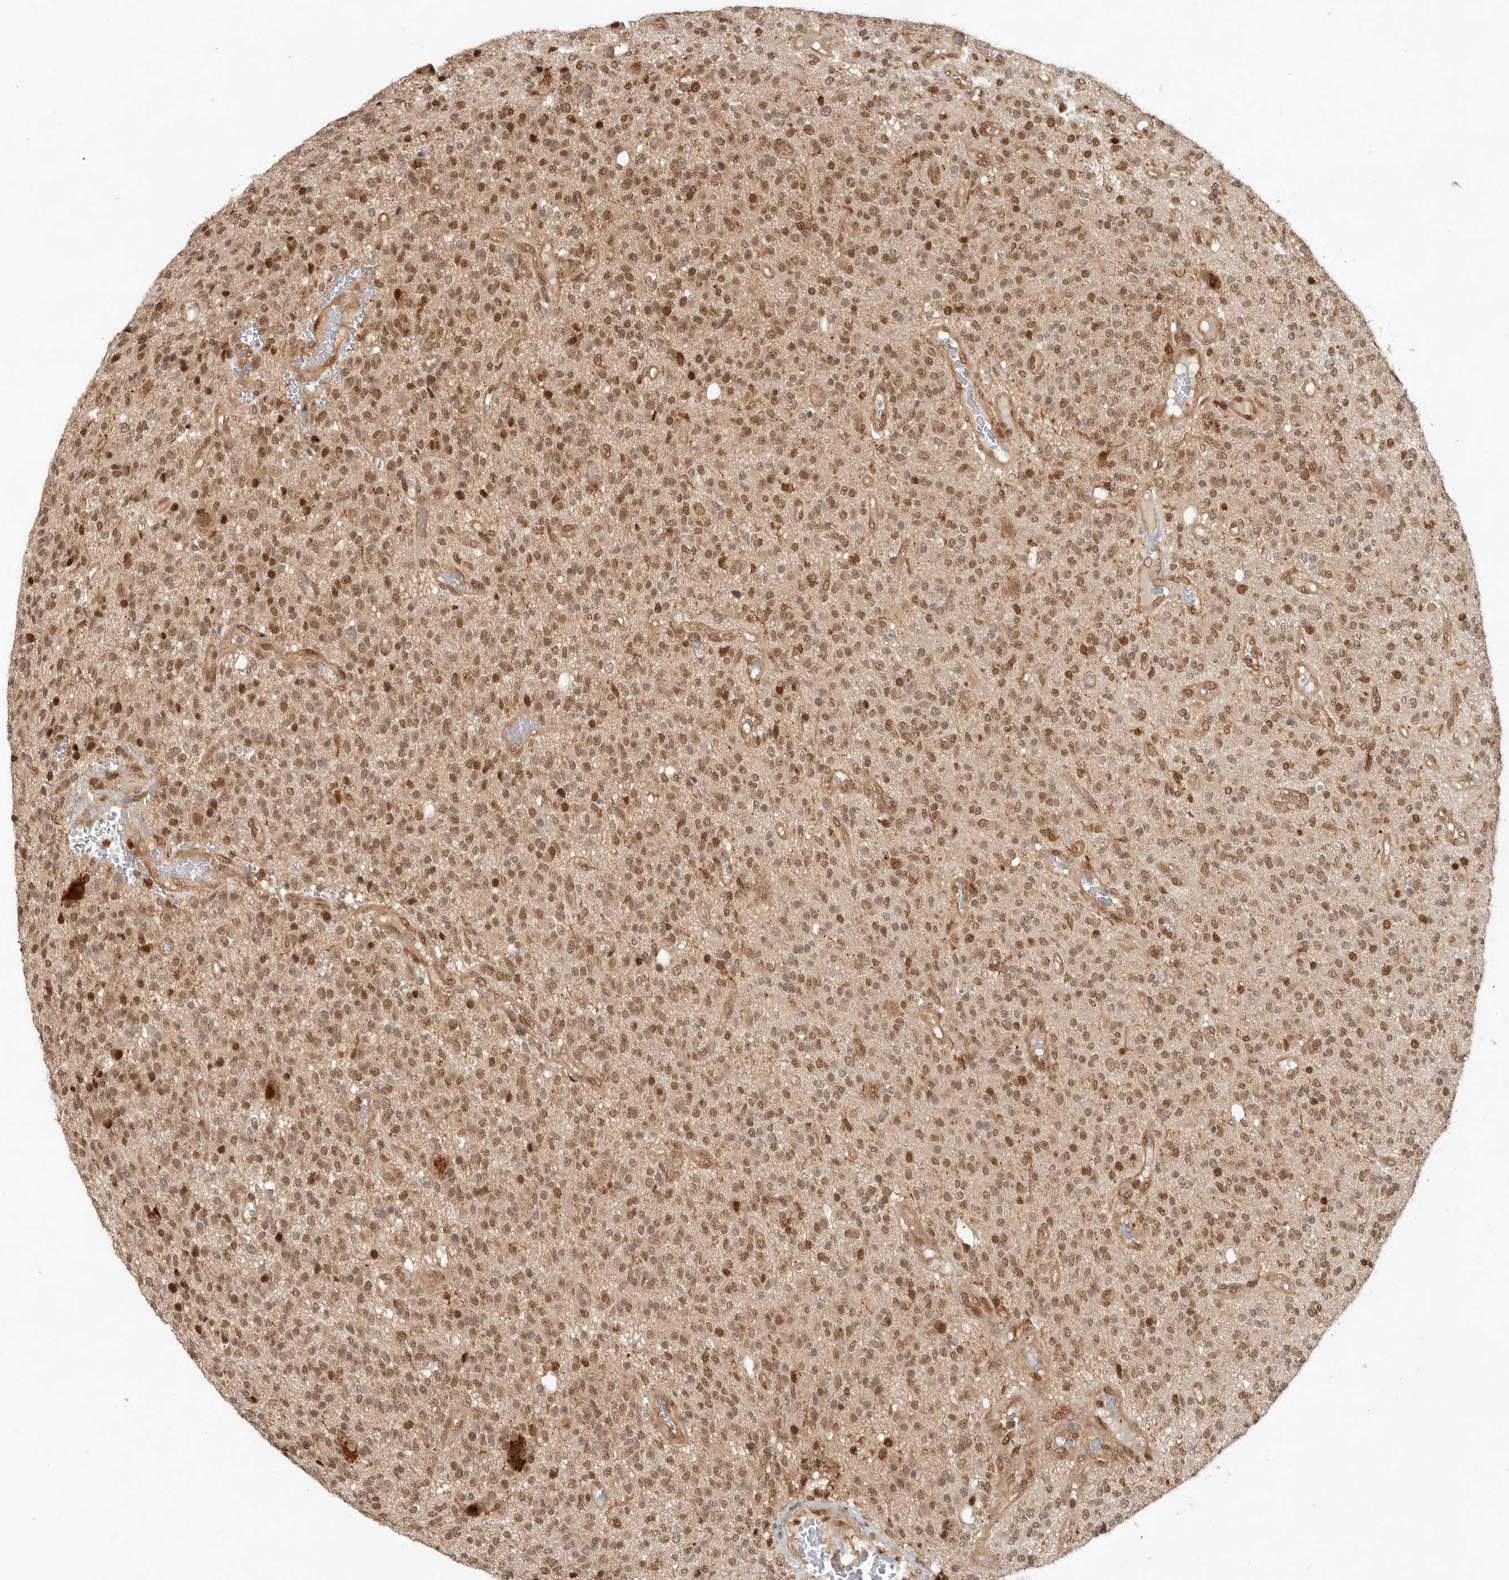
{"staining": {"intensity": "moderate", "quantity": ">75%", "location": "nuclear"}, "tissue": "glioma", "cell_type": "Tumor cells", "image_type": "cancer", "snomed": [{"axis": "morphology", "description": "Glioma, malignant, High grade"}, {"axis": "topography", "description": "Brain"}], "caption": "Immunohistochemical staining of malignant glioma (high-grade) exhibits medium levels of moderate nuclear expression in approximately >75% of tumor cells.", "gene": "ADPRS", "patient": {"sex": "male", "age": 34}}